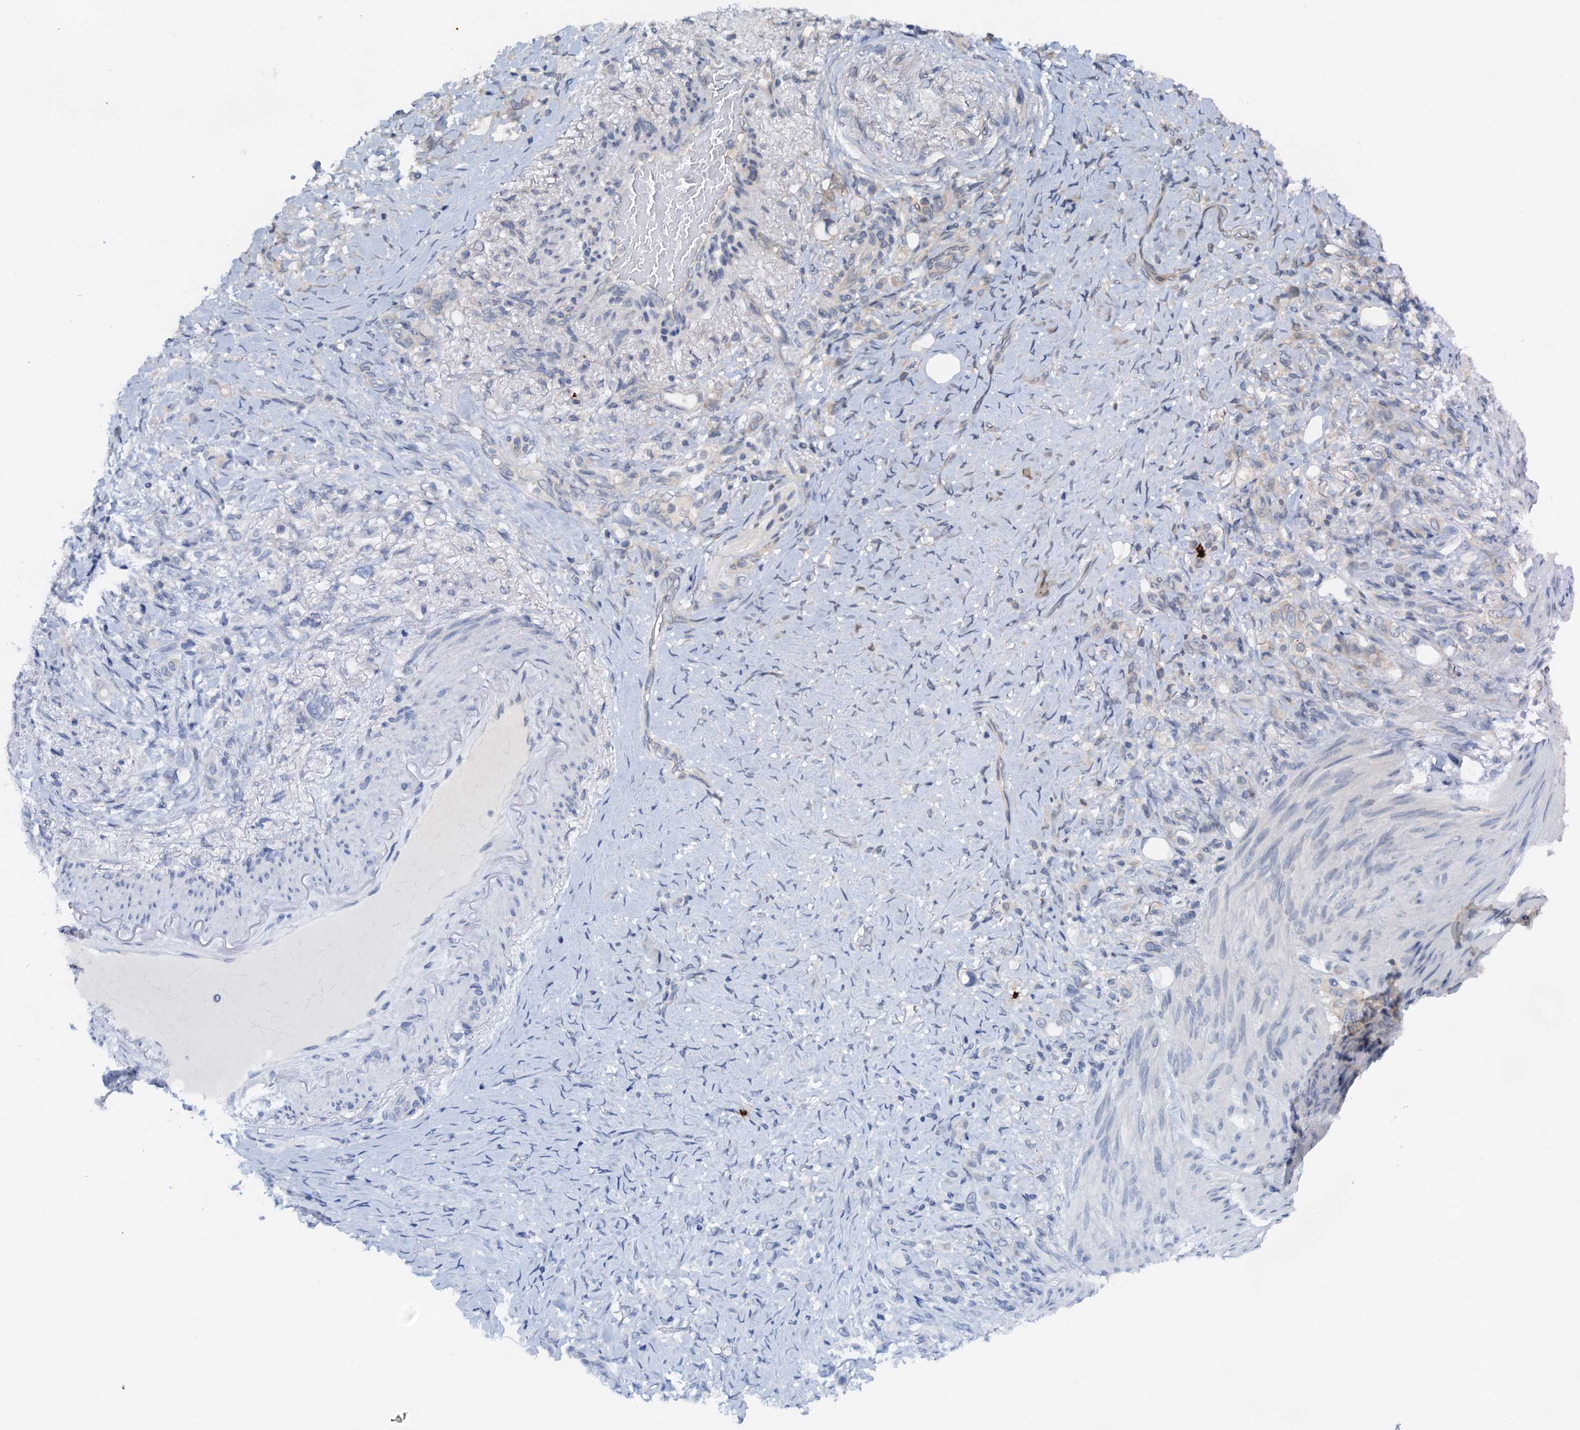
{"staining": {"intensity": "negative", "quantity": "none", "location": "none"}, "tissue": "stomach cancer", "cell_type": "Tumor cells", "image_type": "cancer", "snomed": [{"axis": "morphology", "description": "Adenocarcinoma, NOS"}, {"axis": "topography", "description": "Stomach"}], "caption": "Tumor cells show no significant expression in stomach cancer (adenocarcinoma).", "gene": "PTGES3", "patient": {"sex": "female", "age": 79}}